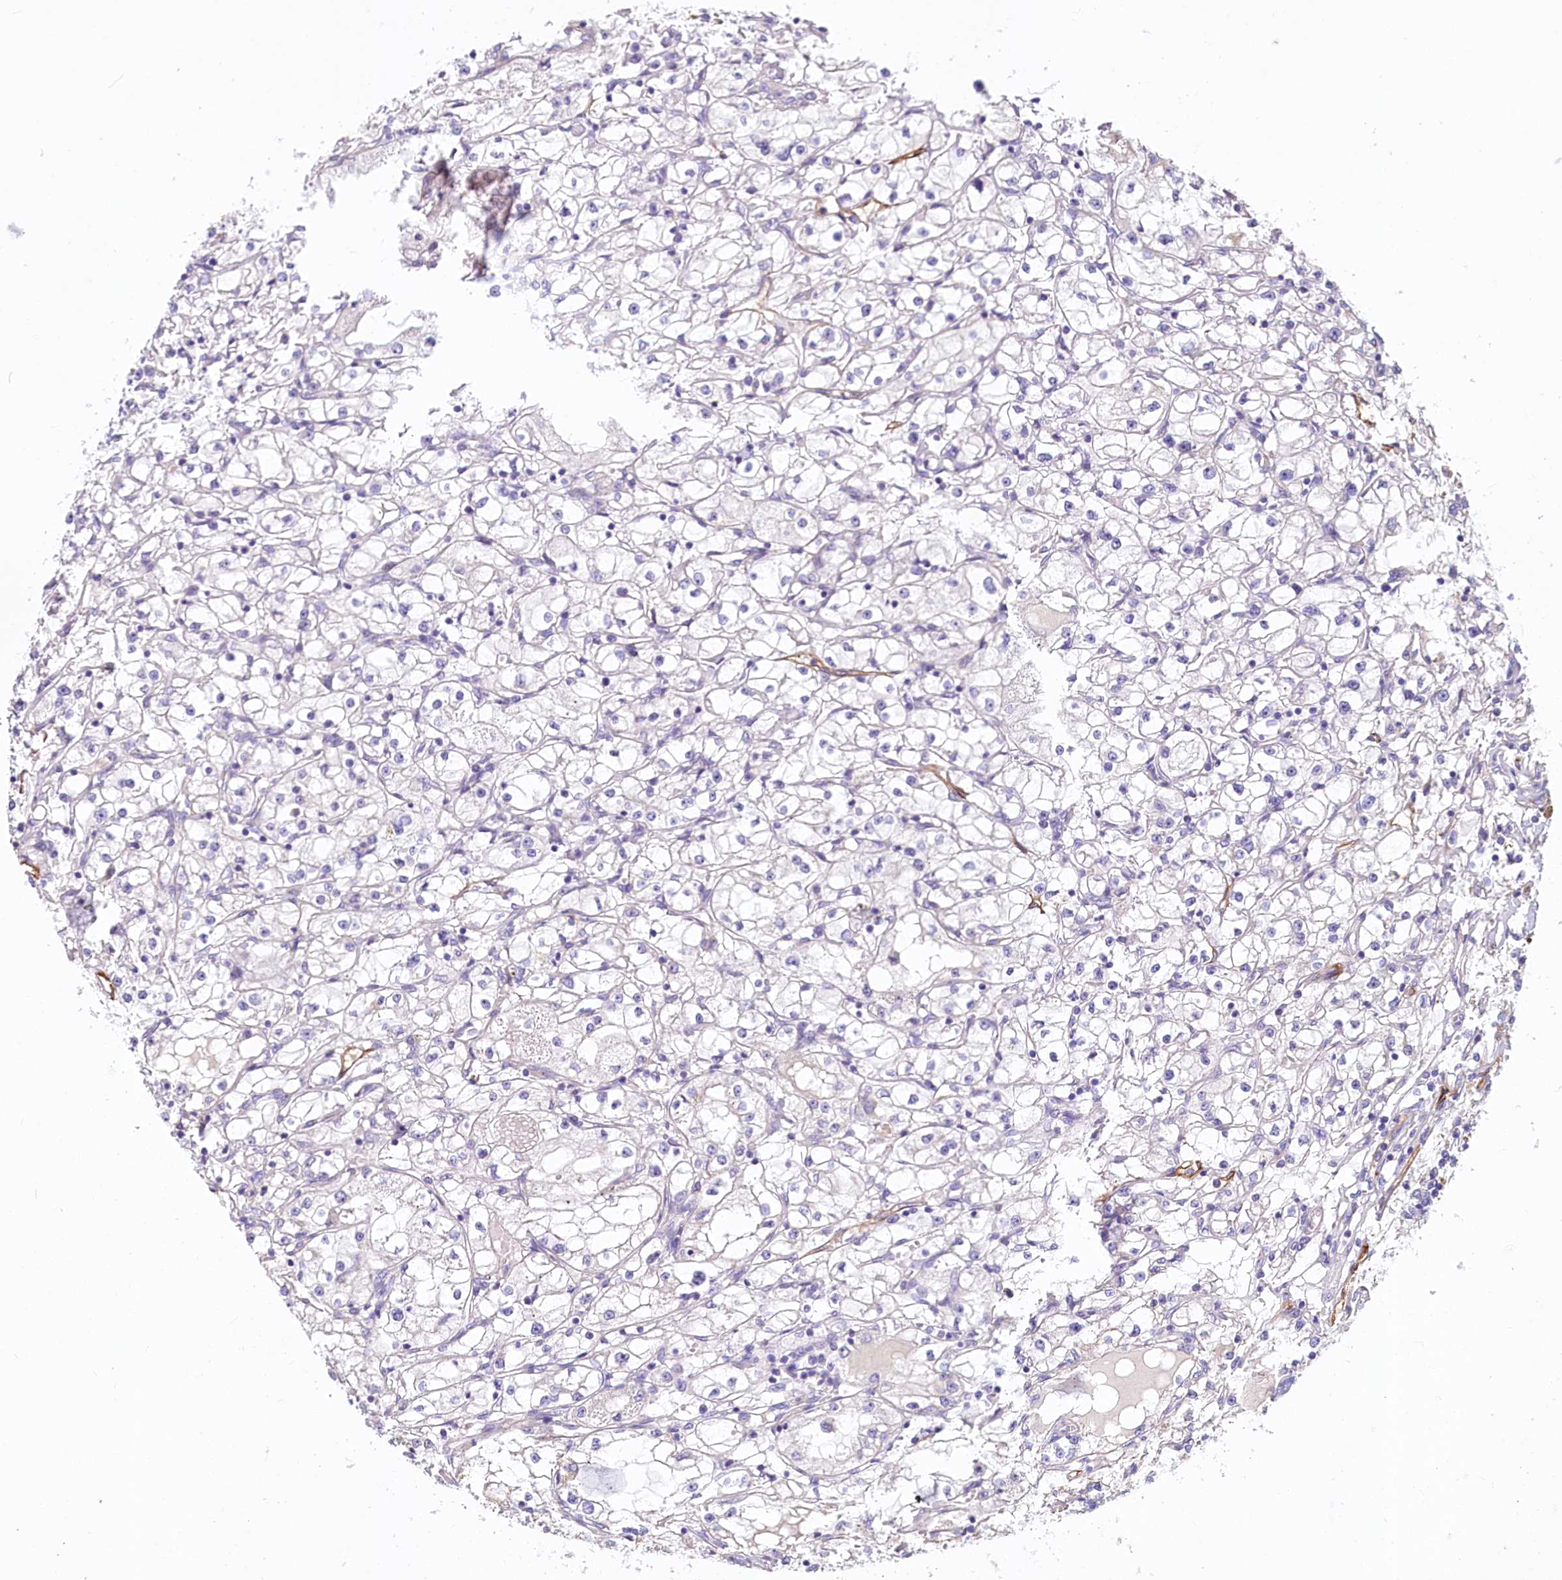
{"staining": {"intensity": "negative", "quantity": "none", "location": "none"}, "tissue": "renal cancer", "cell_type": "Tumor cells", "image_type": "cancer", "snomed": [{"axis": "morphology", "description": "Adenocarcinoma, NOS"}, {"axis": "topography", "description": "Kidney"}], "caption": "Protein analysis of adenocarcinoma (renal) exhibits no significant expression in tumor cells.", "gene": "PROCR", "patient": {"sex": "male", "age": 56}}